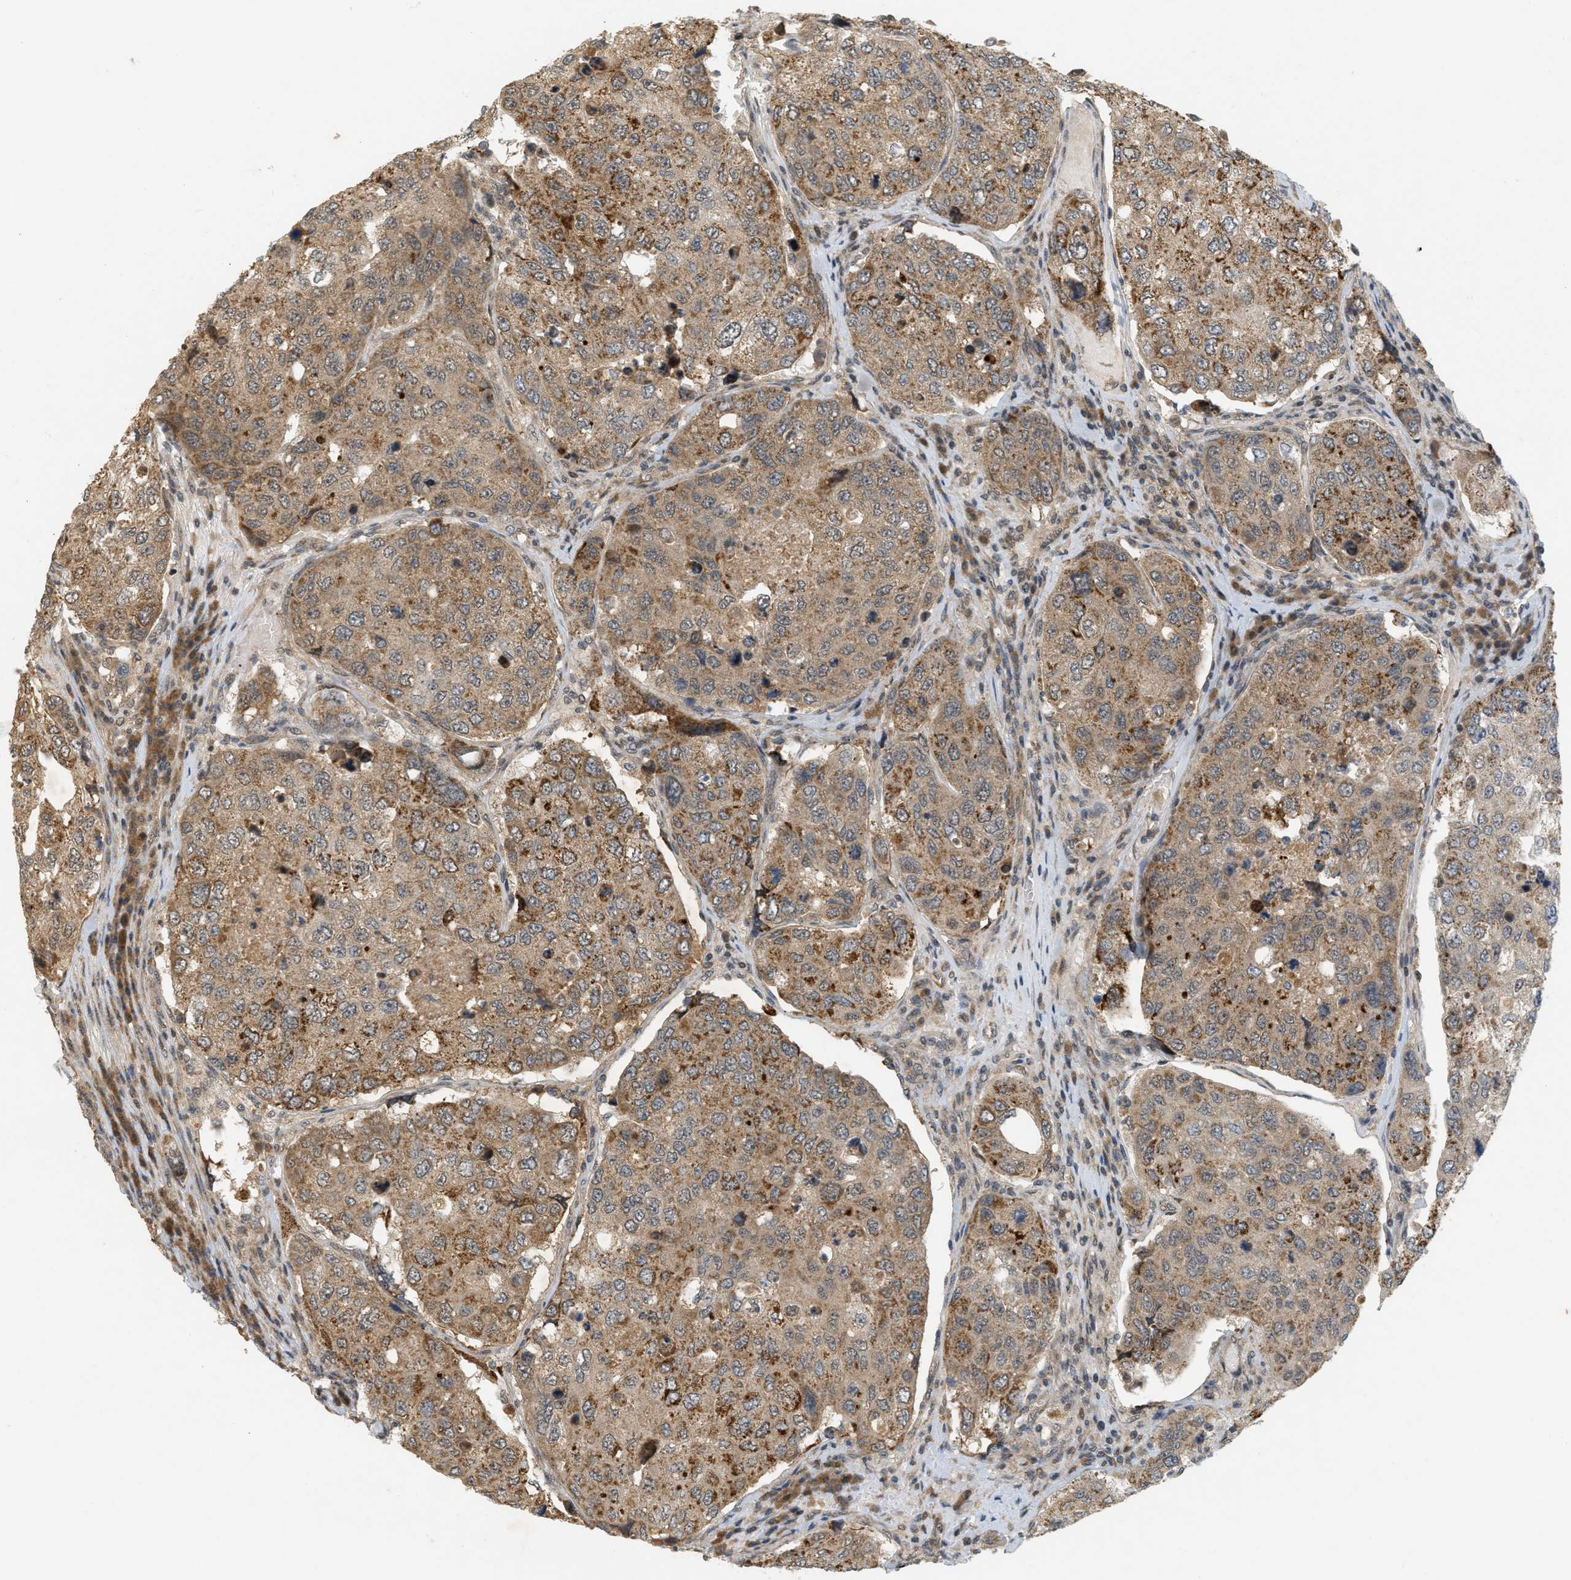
{"staining": {"intensity": "strong", "quantity": "25%-75%", "location": "cytoplasmic/membranous,nuclear"}, "tissue": "urothelial cancer", "cell_type": "Tumor cells", "image_type": "cancer", "snomed": [{"axis": "morphology", "description": "Urothelial carcinoma, High grade"}, {"axis": "topography", "description": "Lymph node"}, {"axis": "topography", "description": "Urinary bladder"}], "caption": "Immunohistochemical staining of human urothelial cancer reveals strong cytoplasmic/membranous and nuclear protein positivity in about 25%-75% of tumor cells.", "gene": "PRKD1", "patient": {"sex": "male", "age": 51}}